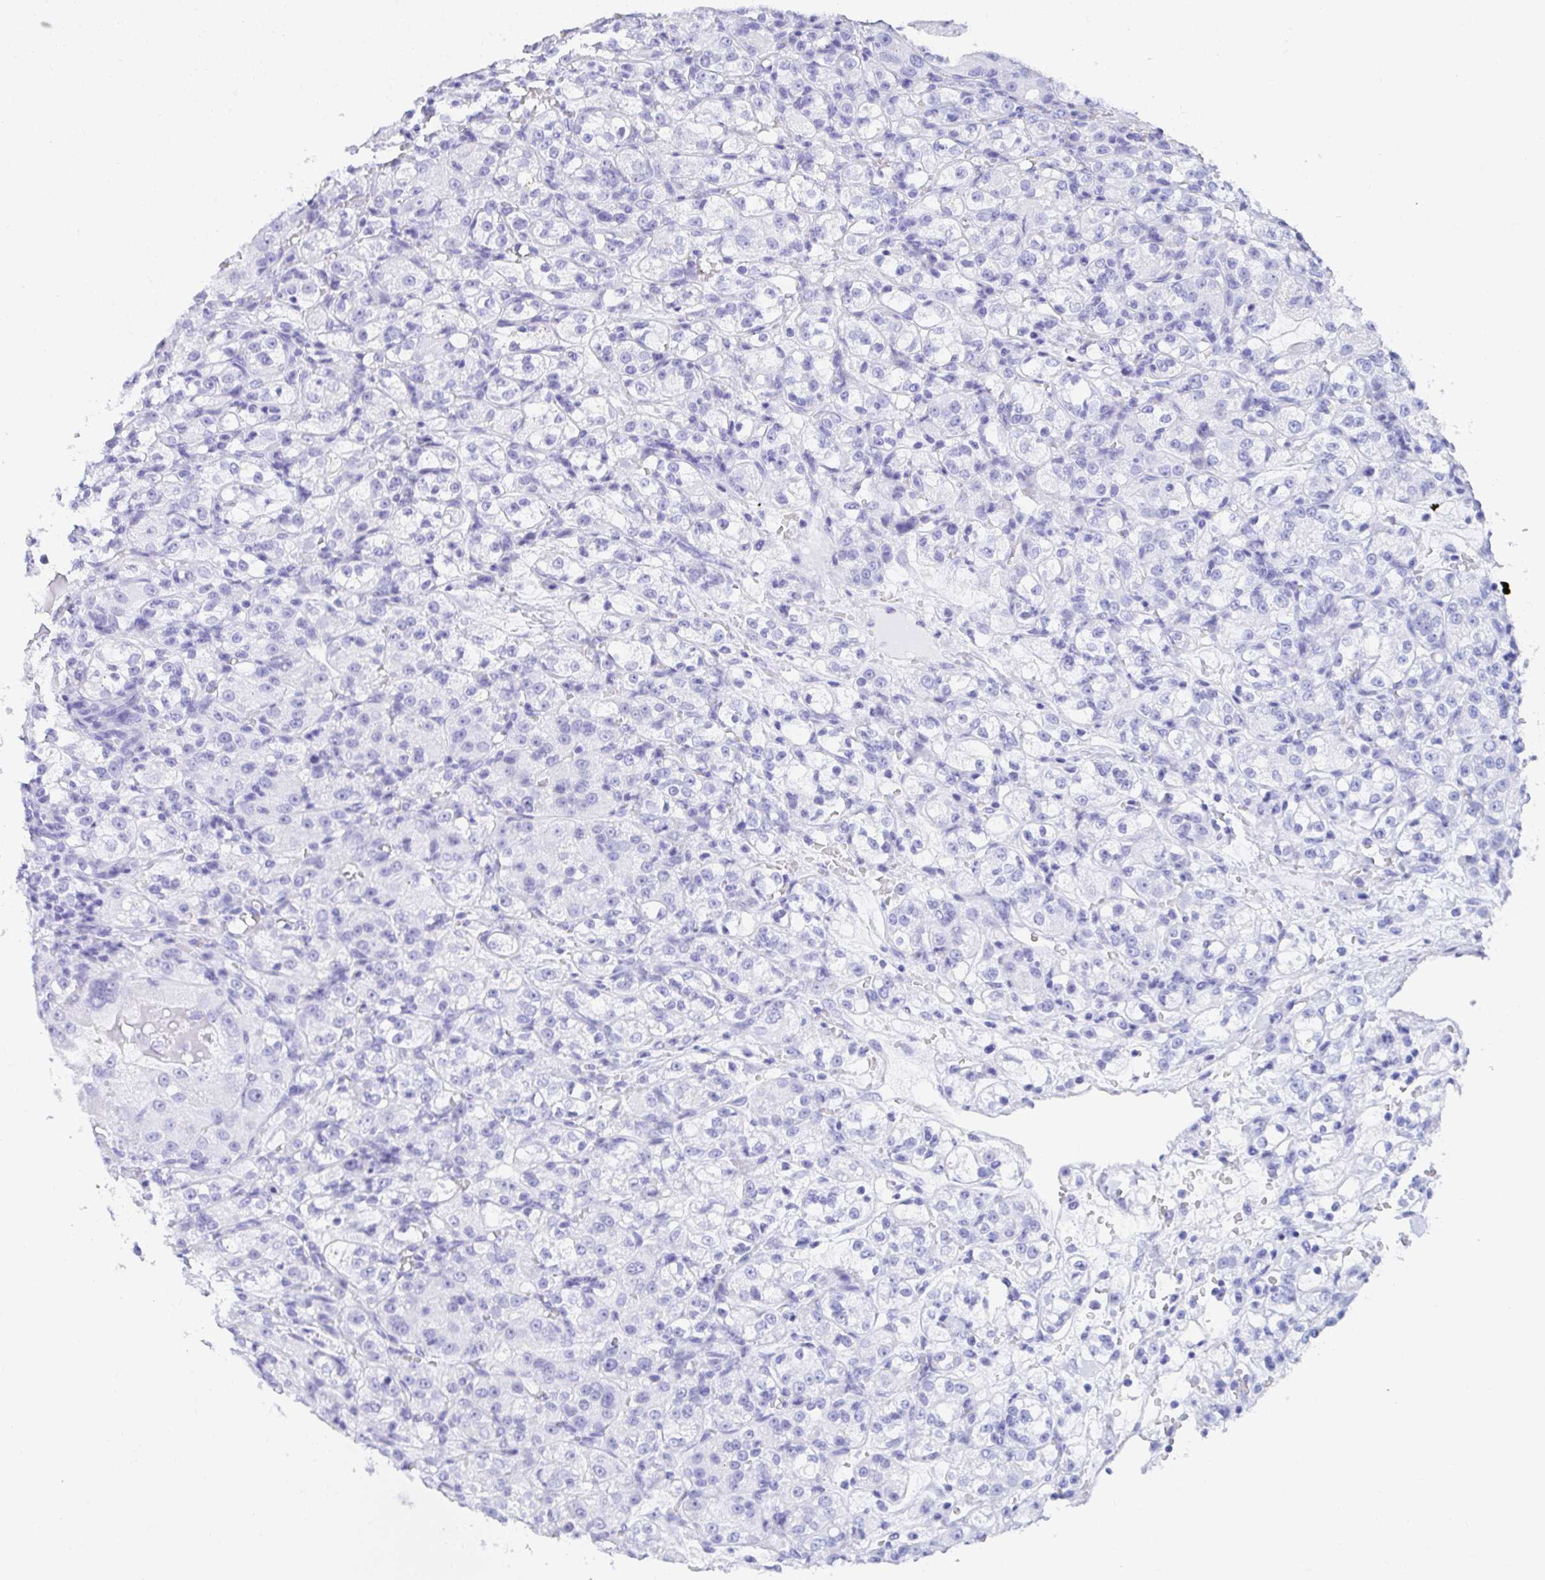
{"staining": {"intensity": "negative", "quantity": "none", "location": "none"}, "tissue": "renal cancer", "cell_type": "Tumor cells", "image_type": "cancer", "snomed": [{"axis": "morphology", "description": "Normal tissue, NOS"}, {"axis": "morphology", "description": "Adenocarcinoma, NOS"}, {"axis": "topography", "description": "Kidney"}], "caption": "This is an immunohistochemistry (IHC) histopathology image of human renal cancer (adenocarcinoma). There is no positivity in tumor cells.", "gene": "PC", "patient": {"sex": "male", "age": 61}}